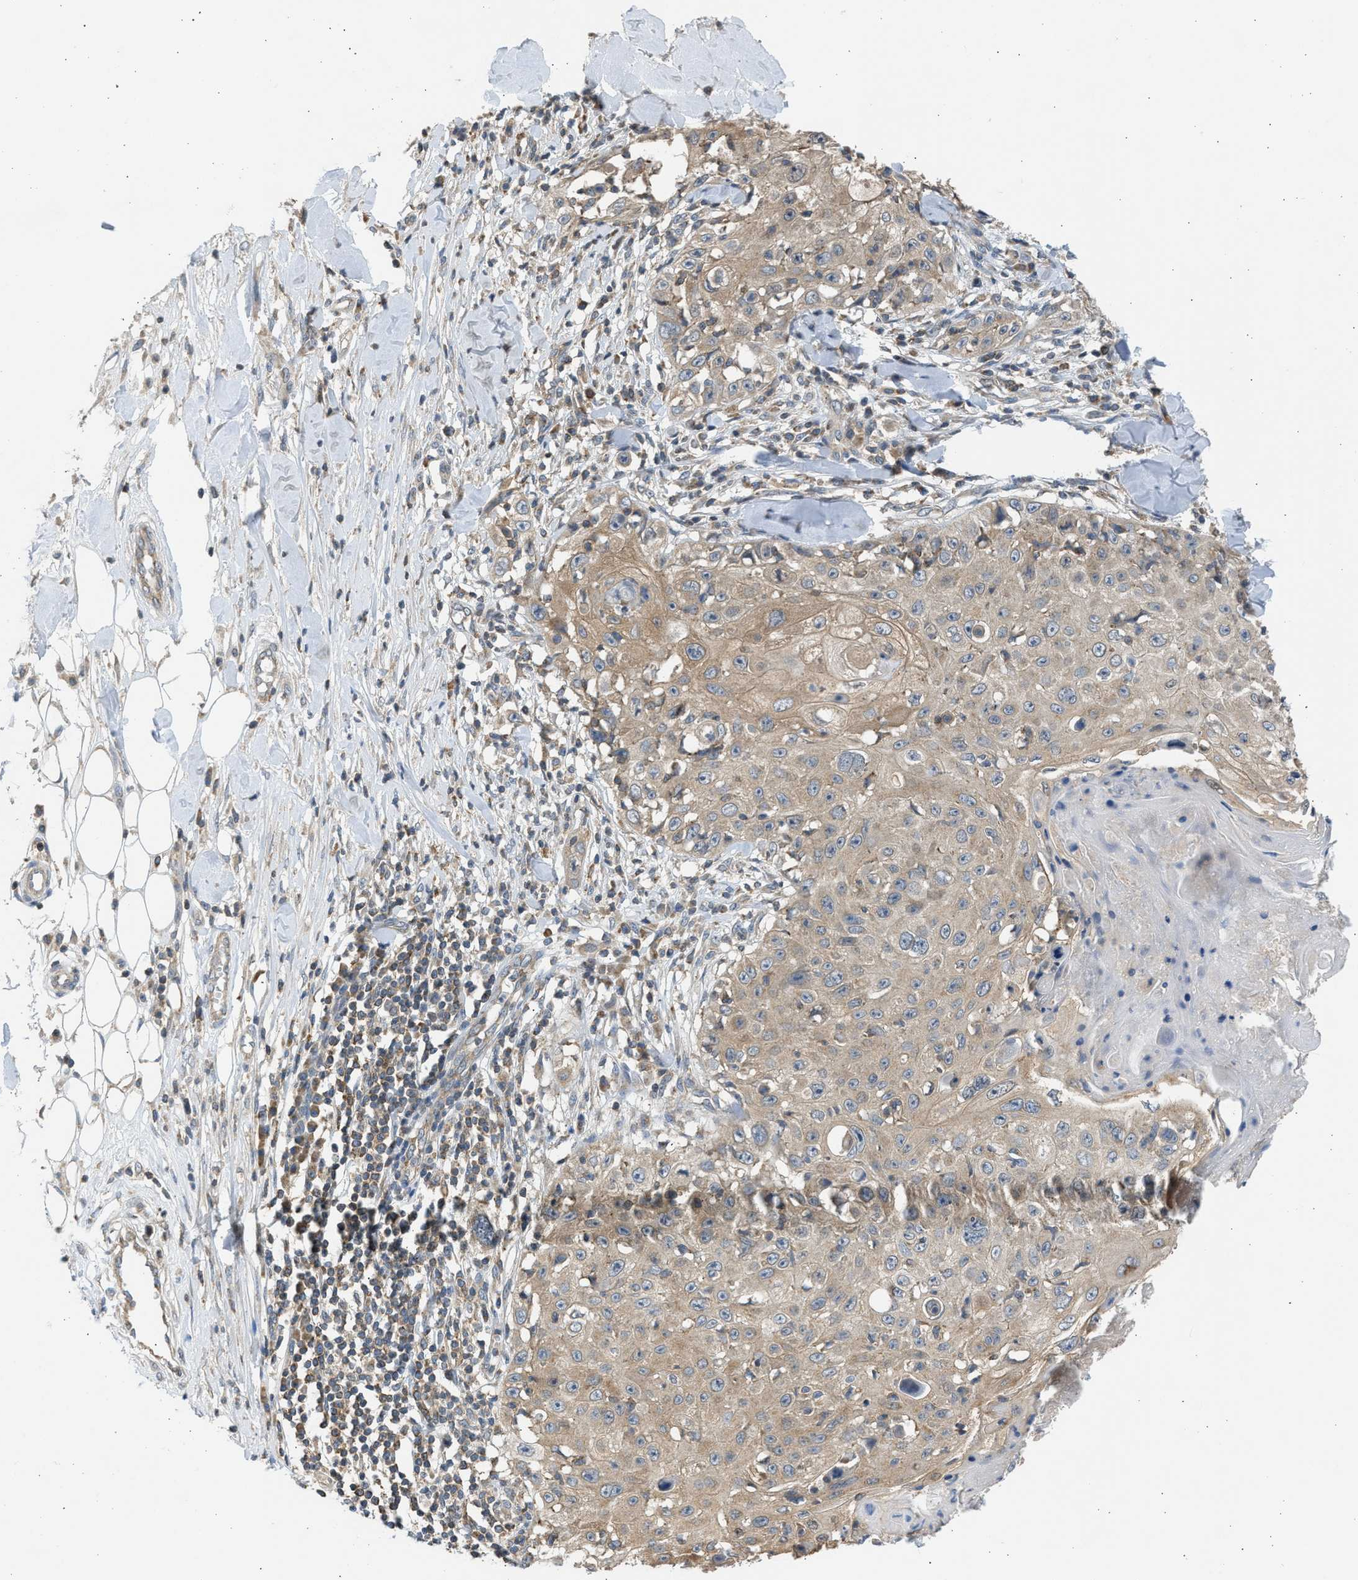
{"staining": {"intensity": "moderate", "quantity": ">75%", "location": "cytoplasmic/membranous"}, "tissue": "skin cancer", "cell_type": "Tumor cells", "image_type": "cancer", "snomed": [{"axis": "morphology", "description": "Squamous cell carcinoma, NOS"}, {"axis": "topography", "description": "Skin"}], "caption": "About >75% of tumor cells in squamous cell carcinoma (skin) show moderate cytoplasmic/membranous protein positivity as visualized by brown immunohistochemical staining.", "gene": "CYP1A1", "patient": {"sex": "male", "age": 86}}